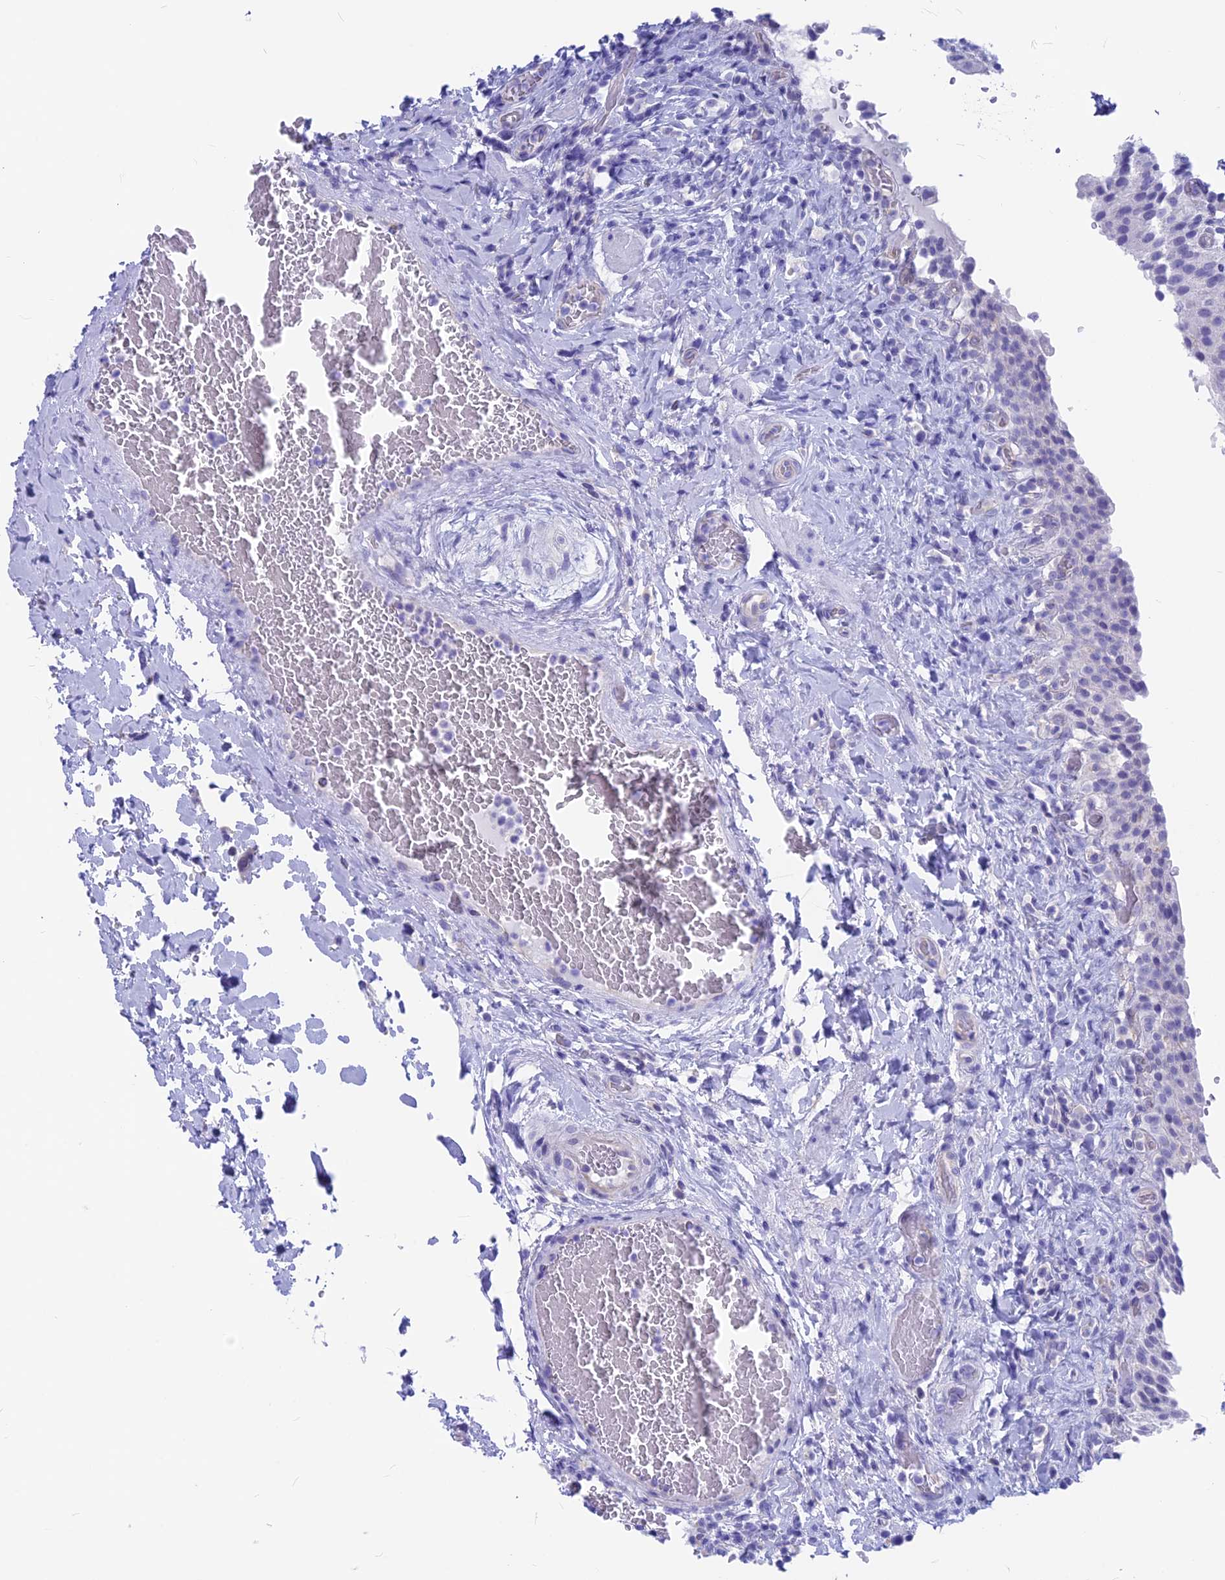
{"staining": {"intensity": "negative", "quantity": "none", "location": "none"}, "tissue": "urinary bladder", "cell_type": "Urothelial cells", "image_type": "normal", "snomed": [{"axis": "morphology", "description": "Normal tissue, NOS"}, {"axis": "morphology", "description": "Inflammation, NOS"}, {"axis": "topography", "description": "Urinary bladder"}], "caption": "Photomicrograph shows no significant protein positivity in urothelial cells of benign urinary bladder. (DAB IHC with hematoxylin counter stain).", "gene": "GNGT2", "patient": {"sex": "male", "age": 64}}